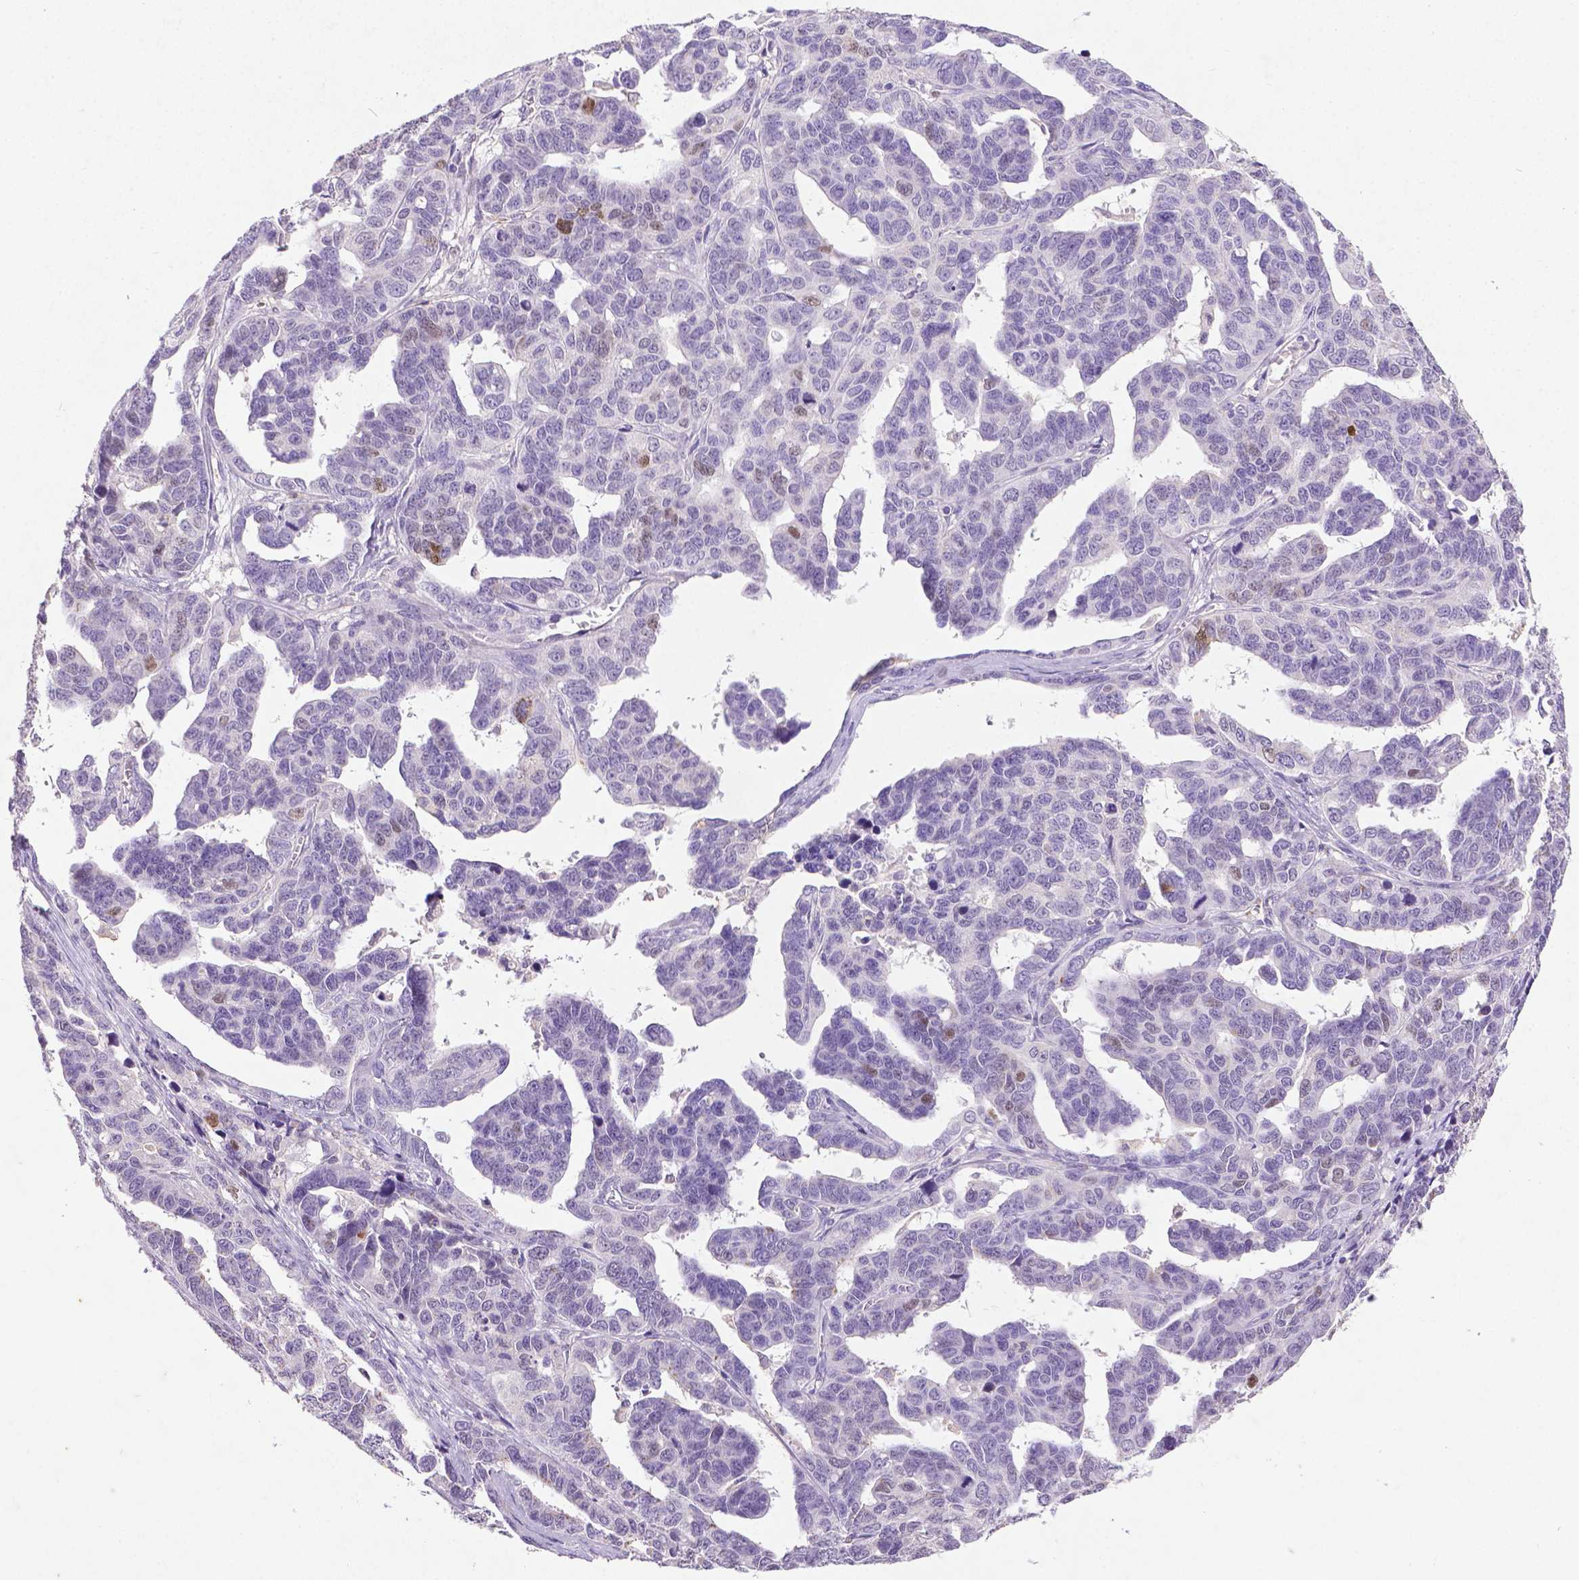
{"staining": {"intensity": "moderate", "quantity": "<25%", "location": "nuclear"}, "tissue": "ovarian cancer", "cell_type": "Tumor cells", "image_type": "cancer", "snomed": [{"axis": "morphology", "description": "Cystadenocarcinoma, serous, NOS"}, {"axis": "topography", "description": "Ovary"}], "caption": "Human ovarian serous cystadenocarcinoma stained with a brown dye exhibits moderate nuclear positive staining in about <25% of tumor cells.", "gene": "CDKN1A", "patient": {"sex": "female", "age": 69}}